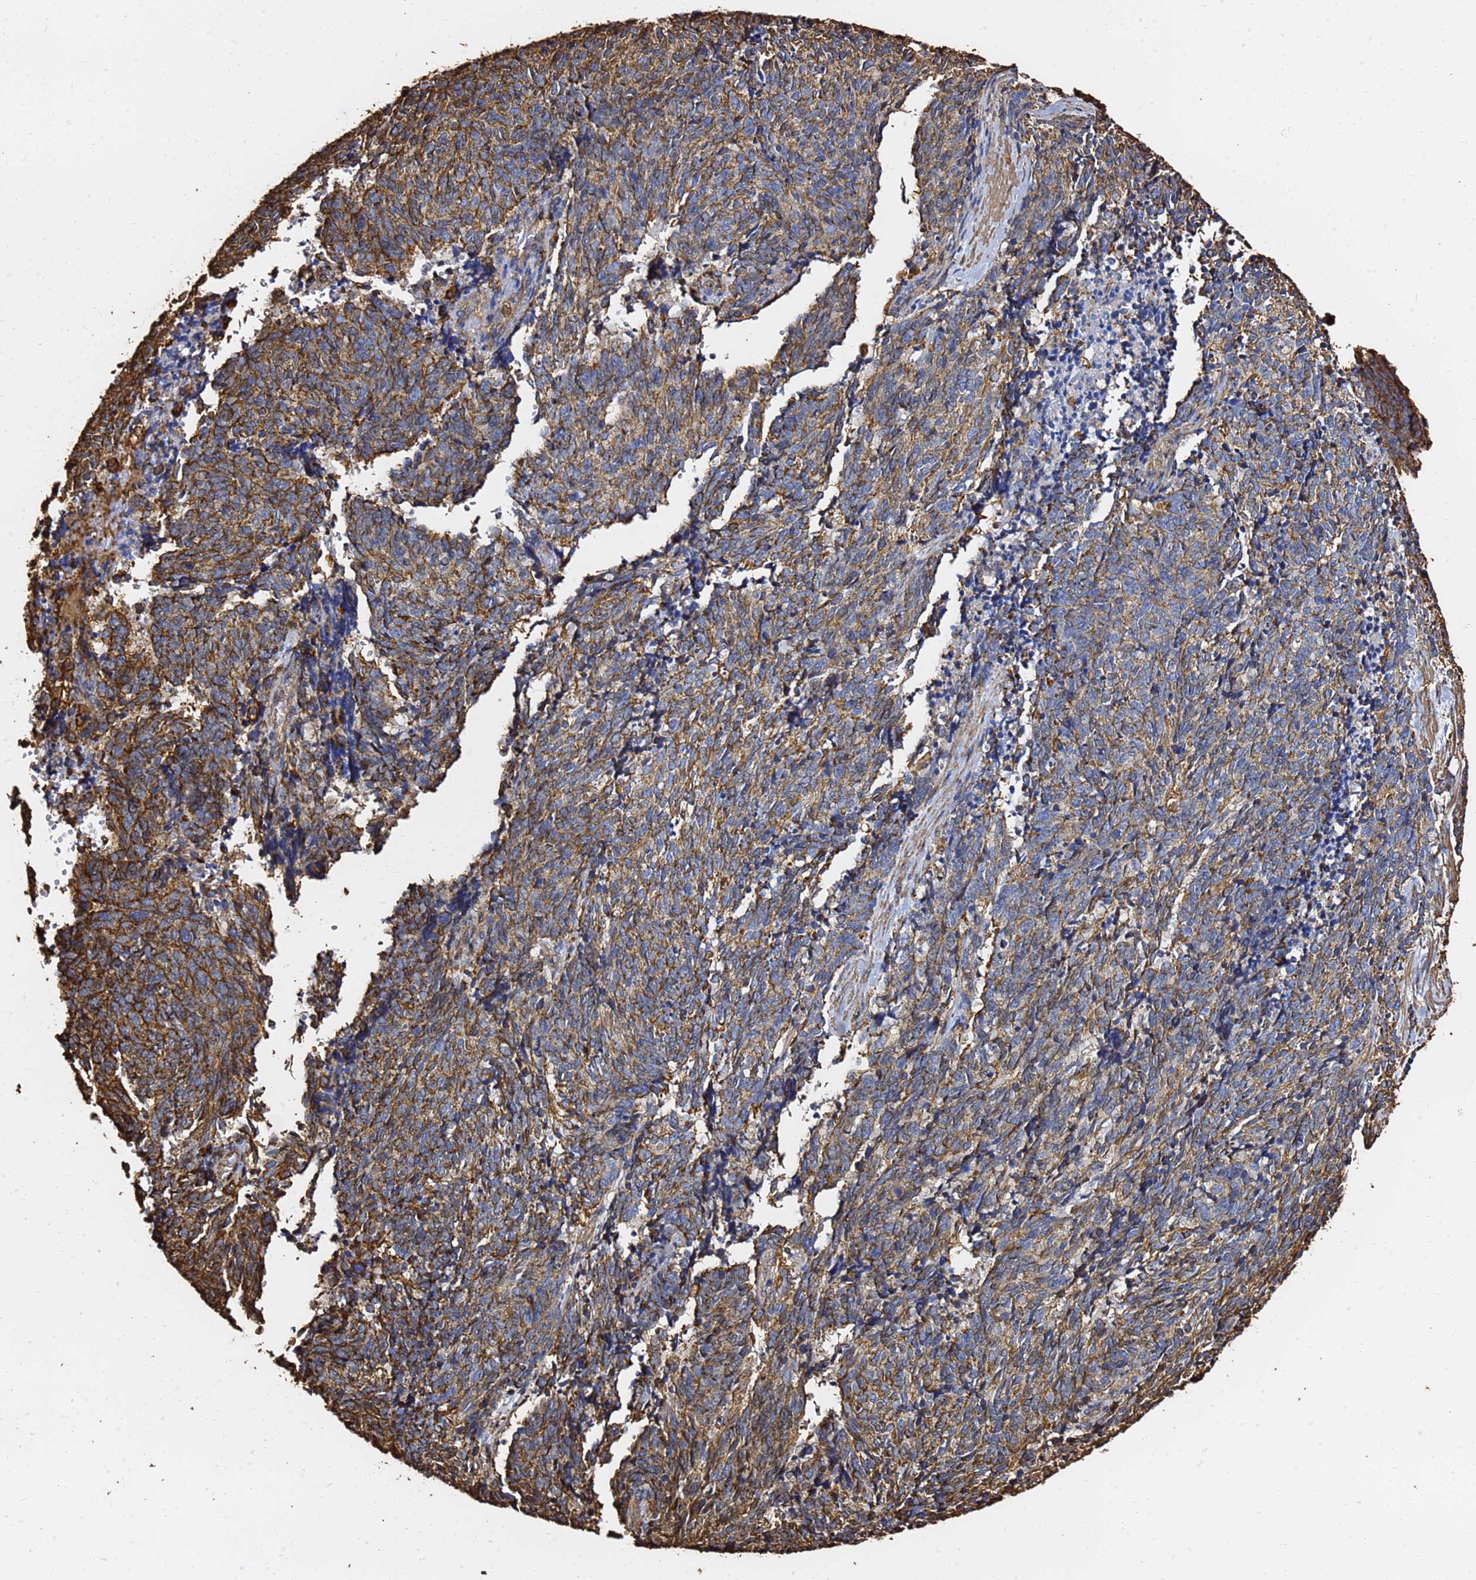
{"staining": {"intensity": "moderate", "quantity": ">75%", "location": "cytoplasmic/membranous"}, "tissue": "cervical cancer", "cell_type": "Tumor cells", "image_type": "cancer", "snomed": [{"axis": "morphology", "description": "Squamous cell carcinoma, NOS"}, {"axis": "topography", "description": "Cervix"}], "caption": "An image showing moderate cytoplasmic/membranous staining in about >75% of tumor cells in cervical cancer (squamous cell carcinoma), as visualized by brown immunohistochemical staining.", "gene": "ACTB", "patient": {"sex": "female", "age": 29}}